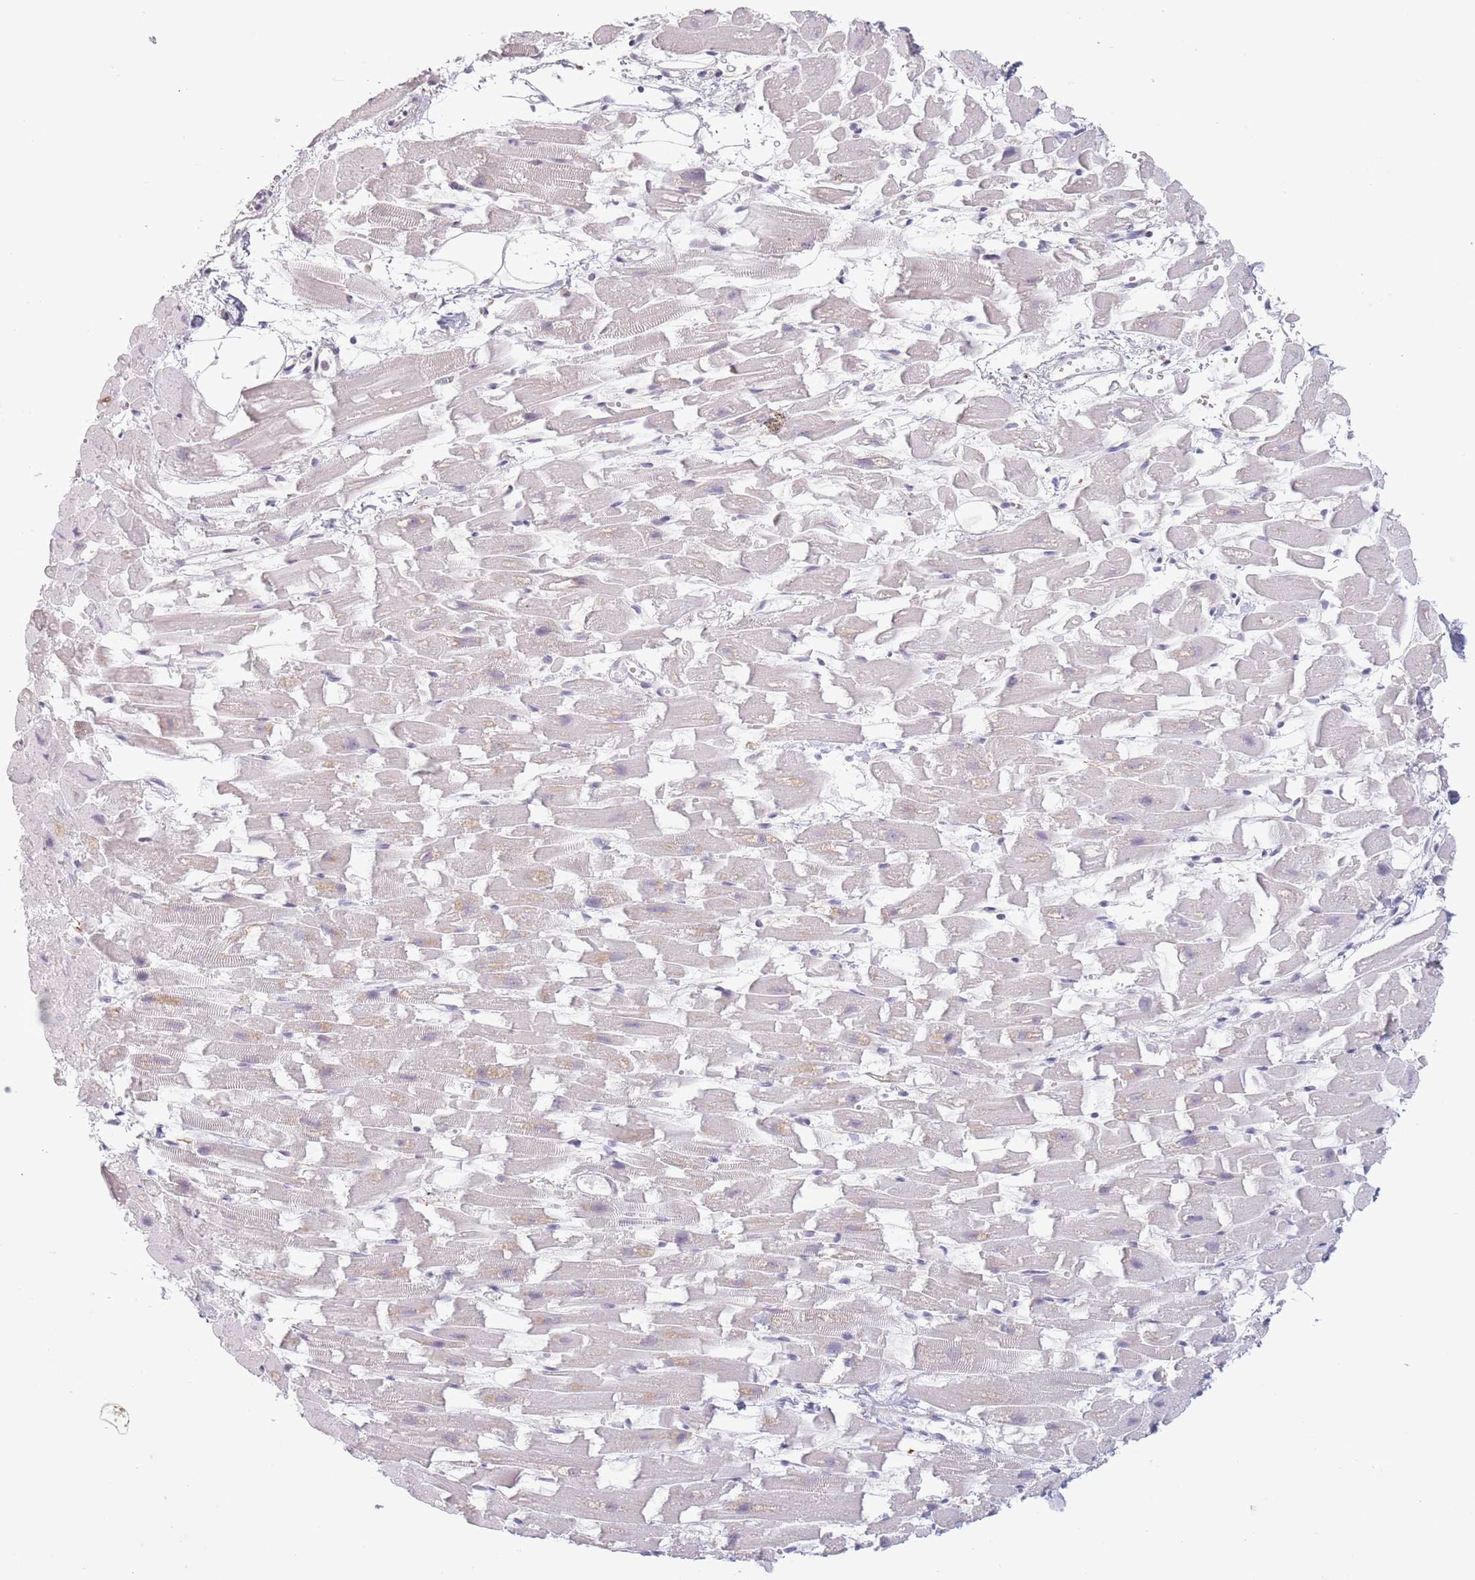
{"staining": {"intensity": "weak", "quantity": "<25%", "location": "cytoplasmic/membranous"}, "tissue": "heart muscle", "cell_type": "Cardiomyocytes", "image_type": "normal", "snomed": [{"axis": "morphology", "description": "Normal tissue, NOS"}, {"axis": "topography", "description": "Heart"}], "caption": "Heart muscle stained for a protein using IHC demonstrates no positivity cardiomyocytes.", "gene": "MRPL34", "patient": {"sex": "female", "age": 64}}